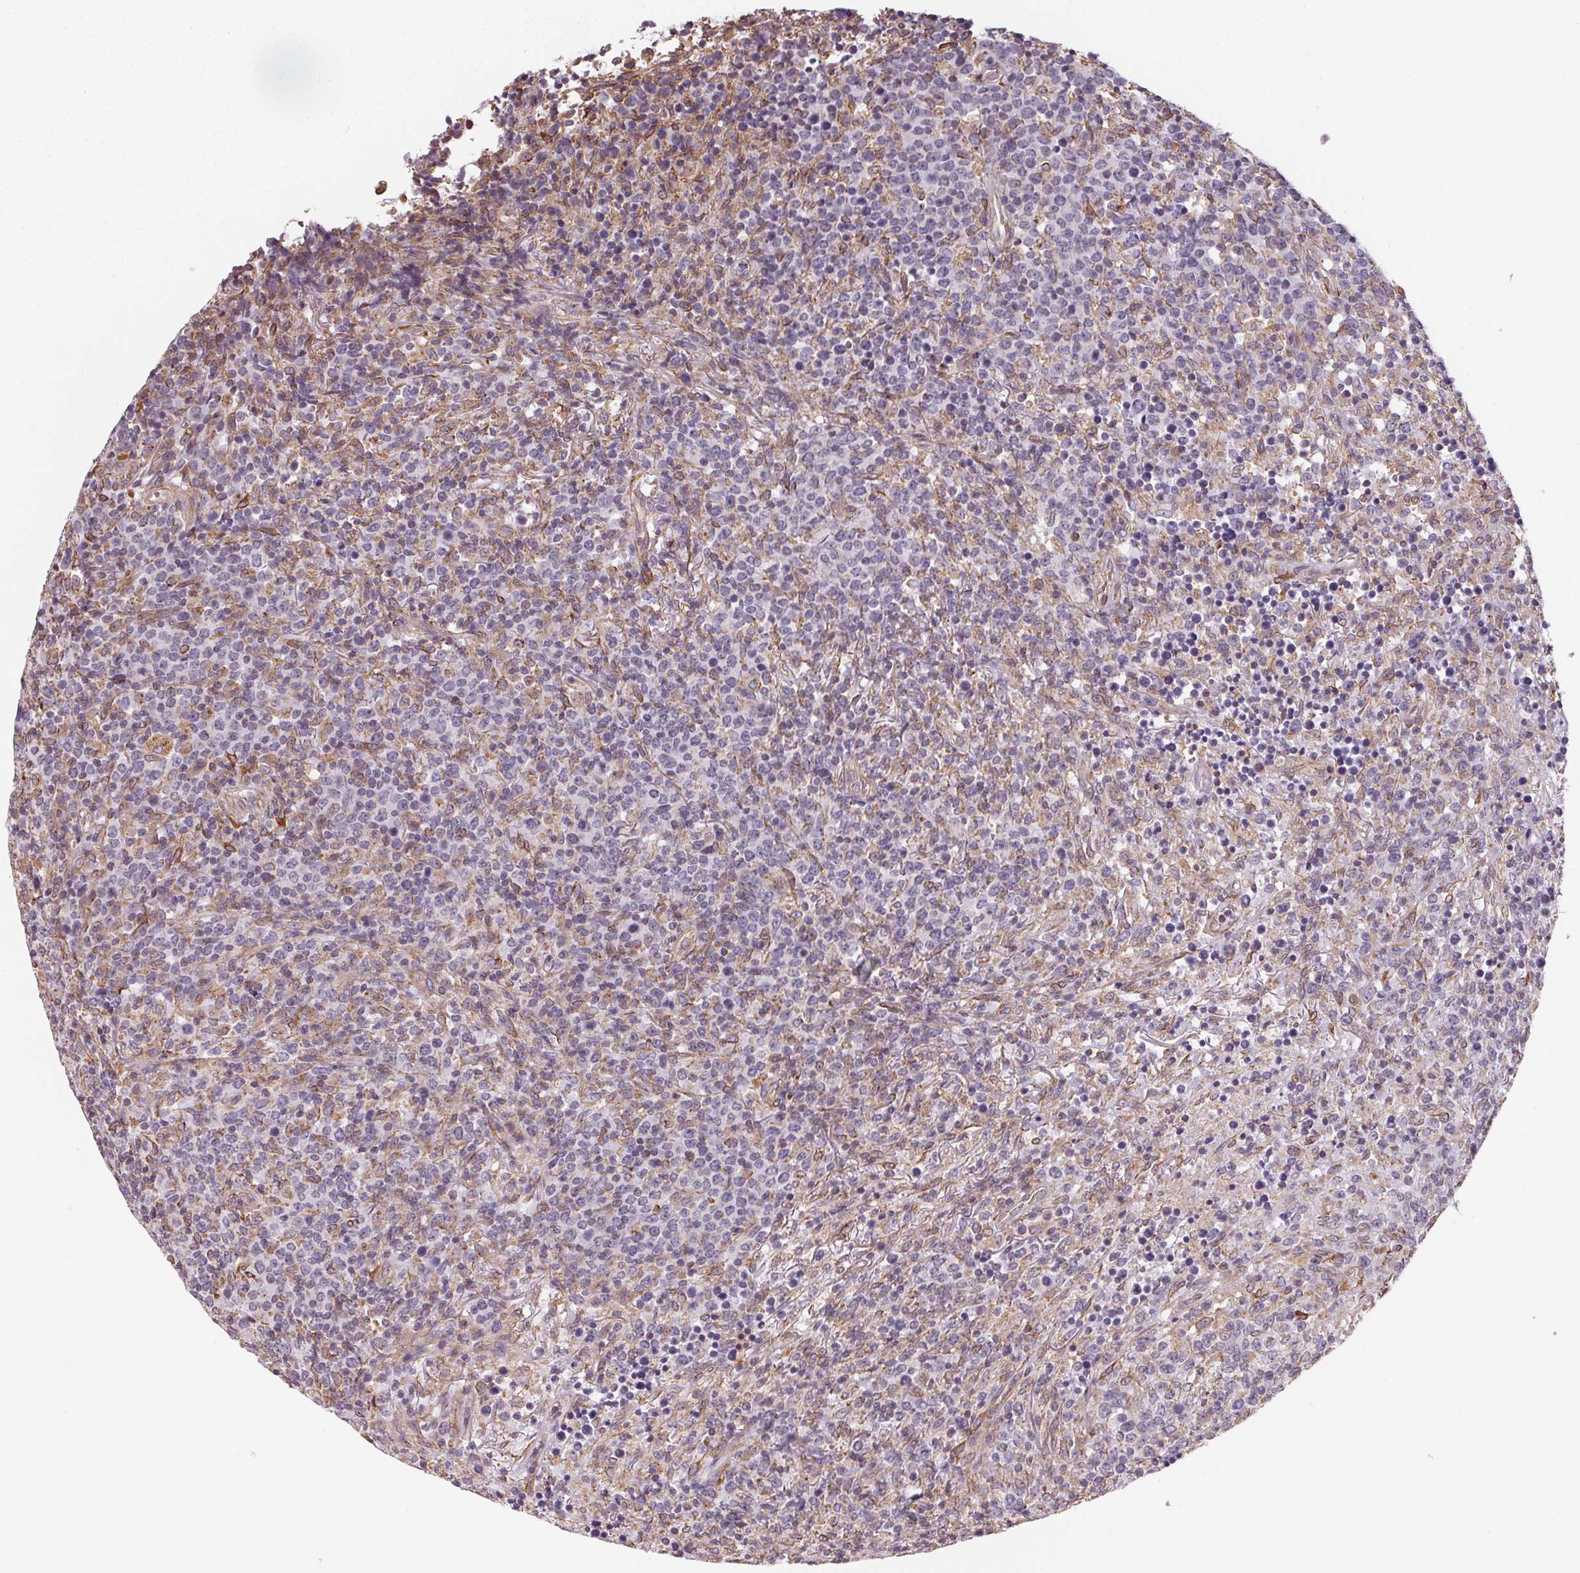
{"staining": {"intensity": "negative", "quantity": "none", "location": "none"}, "tissue": "lymphoma", "cell_type": "Tumor cells", "image_type": "cancer", "snomed": [{"axis": "morphology", "description": "Malignant lymphoma, non-Hodgkin's type, High grade"}, {"axis": "topography", "description": "Lung"}], "caption": "Tumor cells are negative for brown protein staining in malignant lymphoma, non-Hodgkin's type (high-grade).", "gene": "PLA2G4F", "patient": {"sex": "male", "age": 79}}